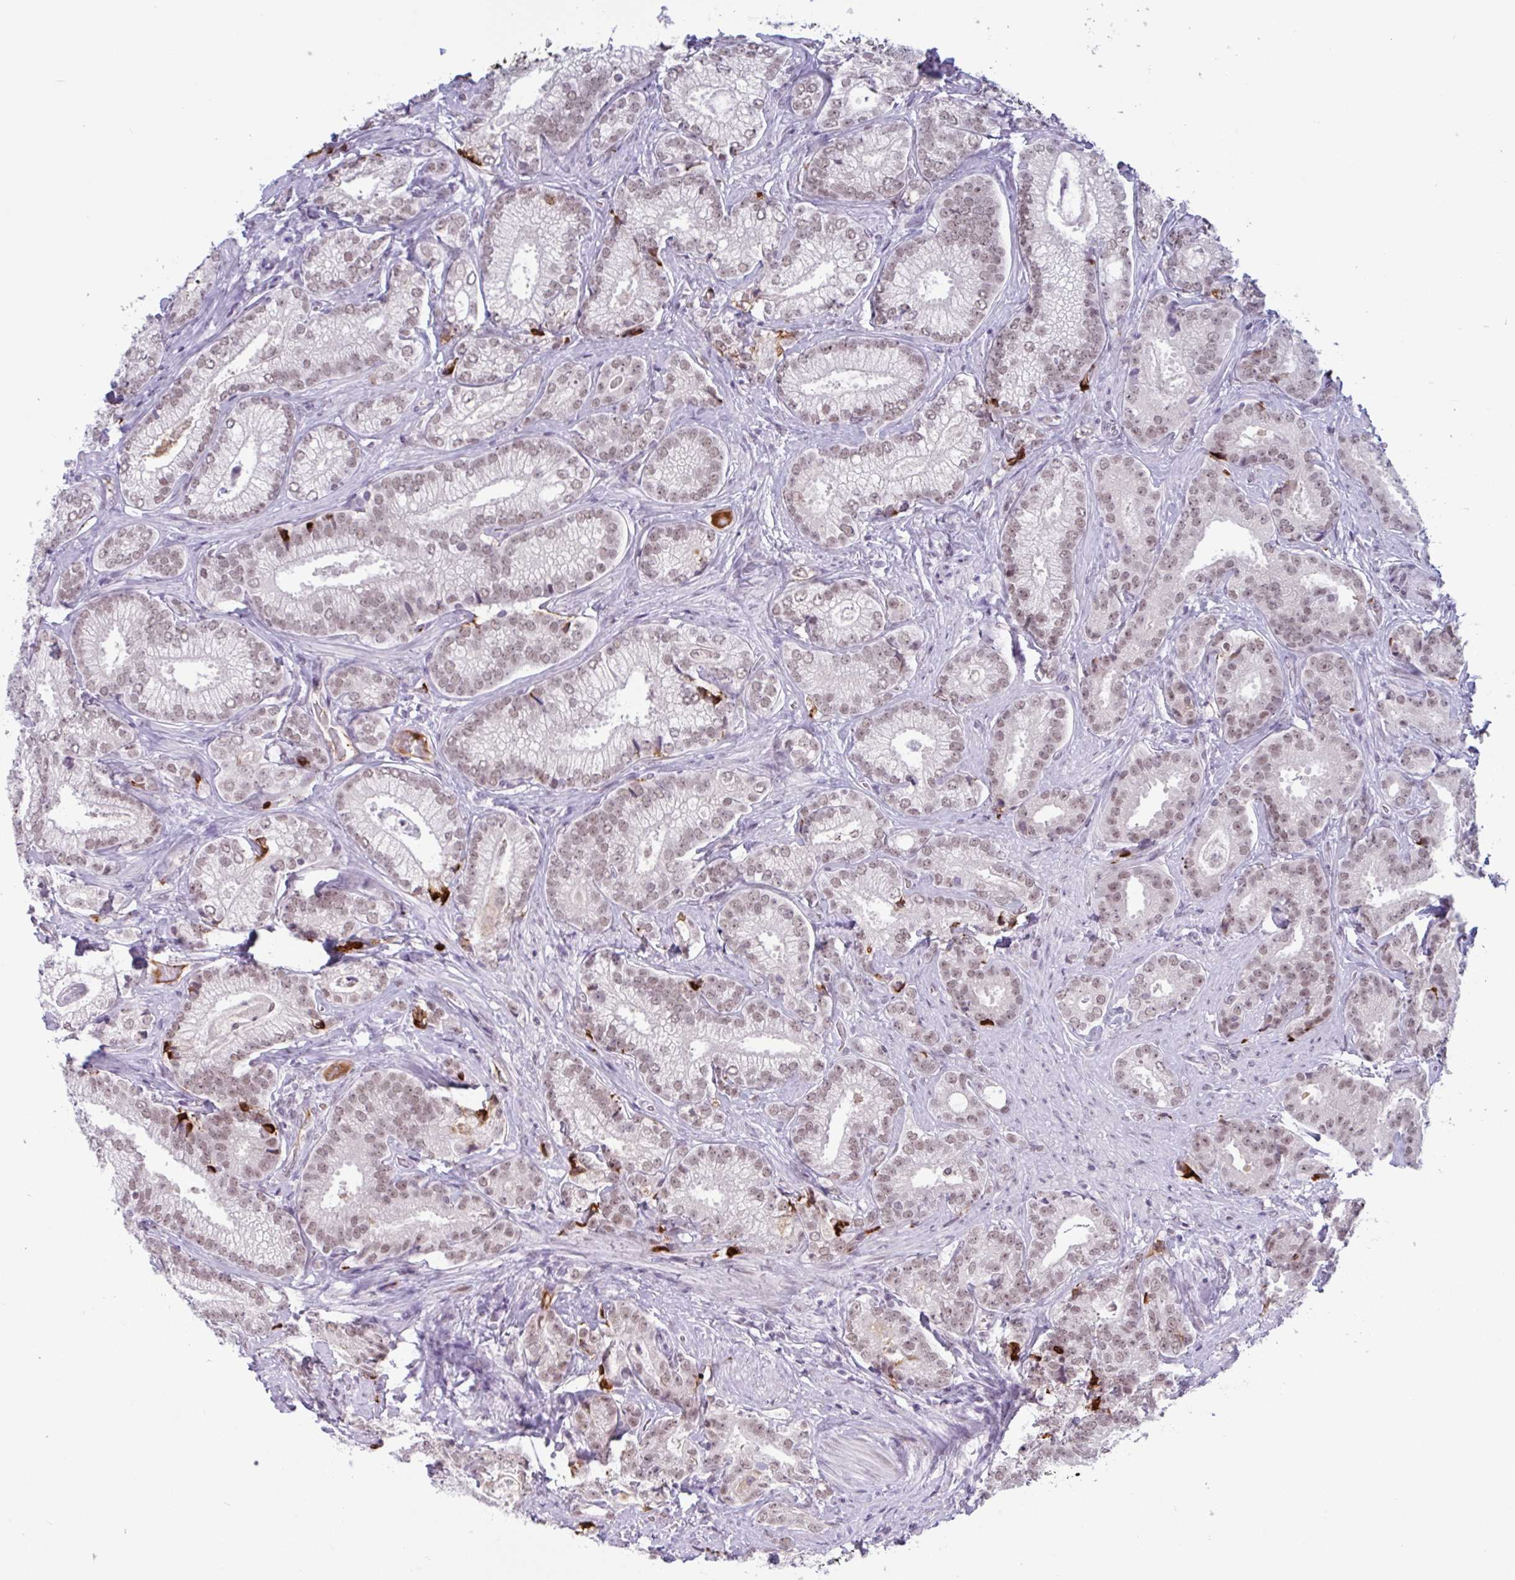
{"staining": {"intensity": "weak", "quantity": ">75%", "location": "nuclear"}, "tissue": "prostate cancer", "cell_type": "Tumor cells", "image_type": "cancer", "snomed": [{"axis": "morphology", "description": "Adenocarcinoma, Low grade"}, {"axis": "topography", "description": "Prostate"}], "caption": "A low amount of weak nuclear staining is seen in approximately >75% of tumor cells in prostate cancer (adenocarcinoma (low-grade)) tissue.", "gene": "PLG", "patient": {"sex": "male", "age": 63}}